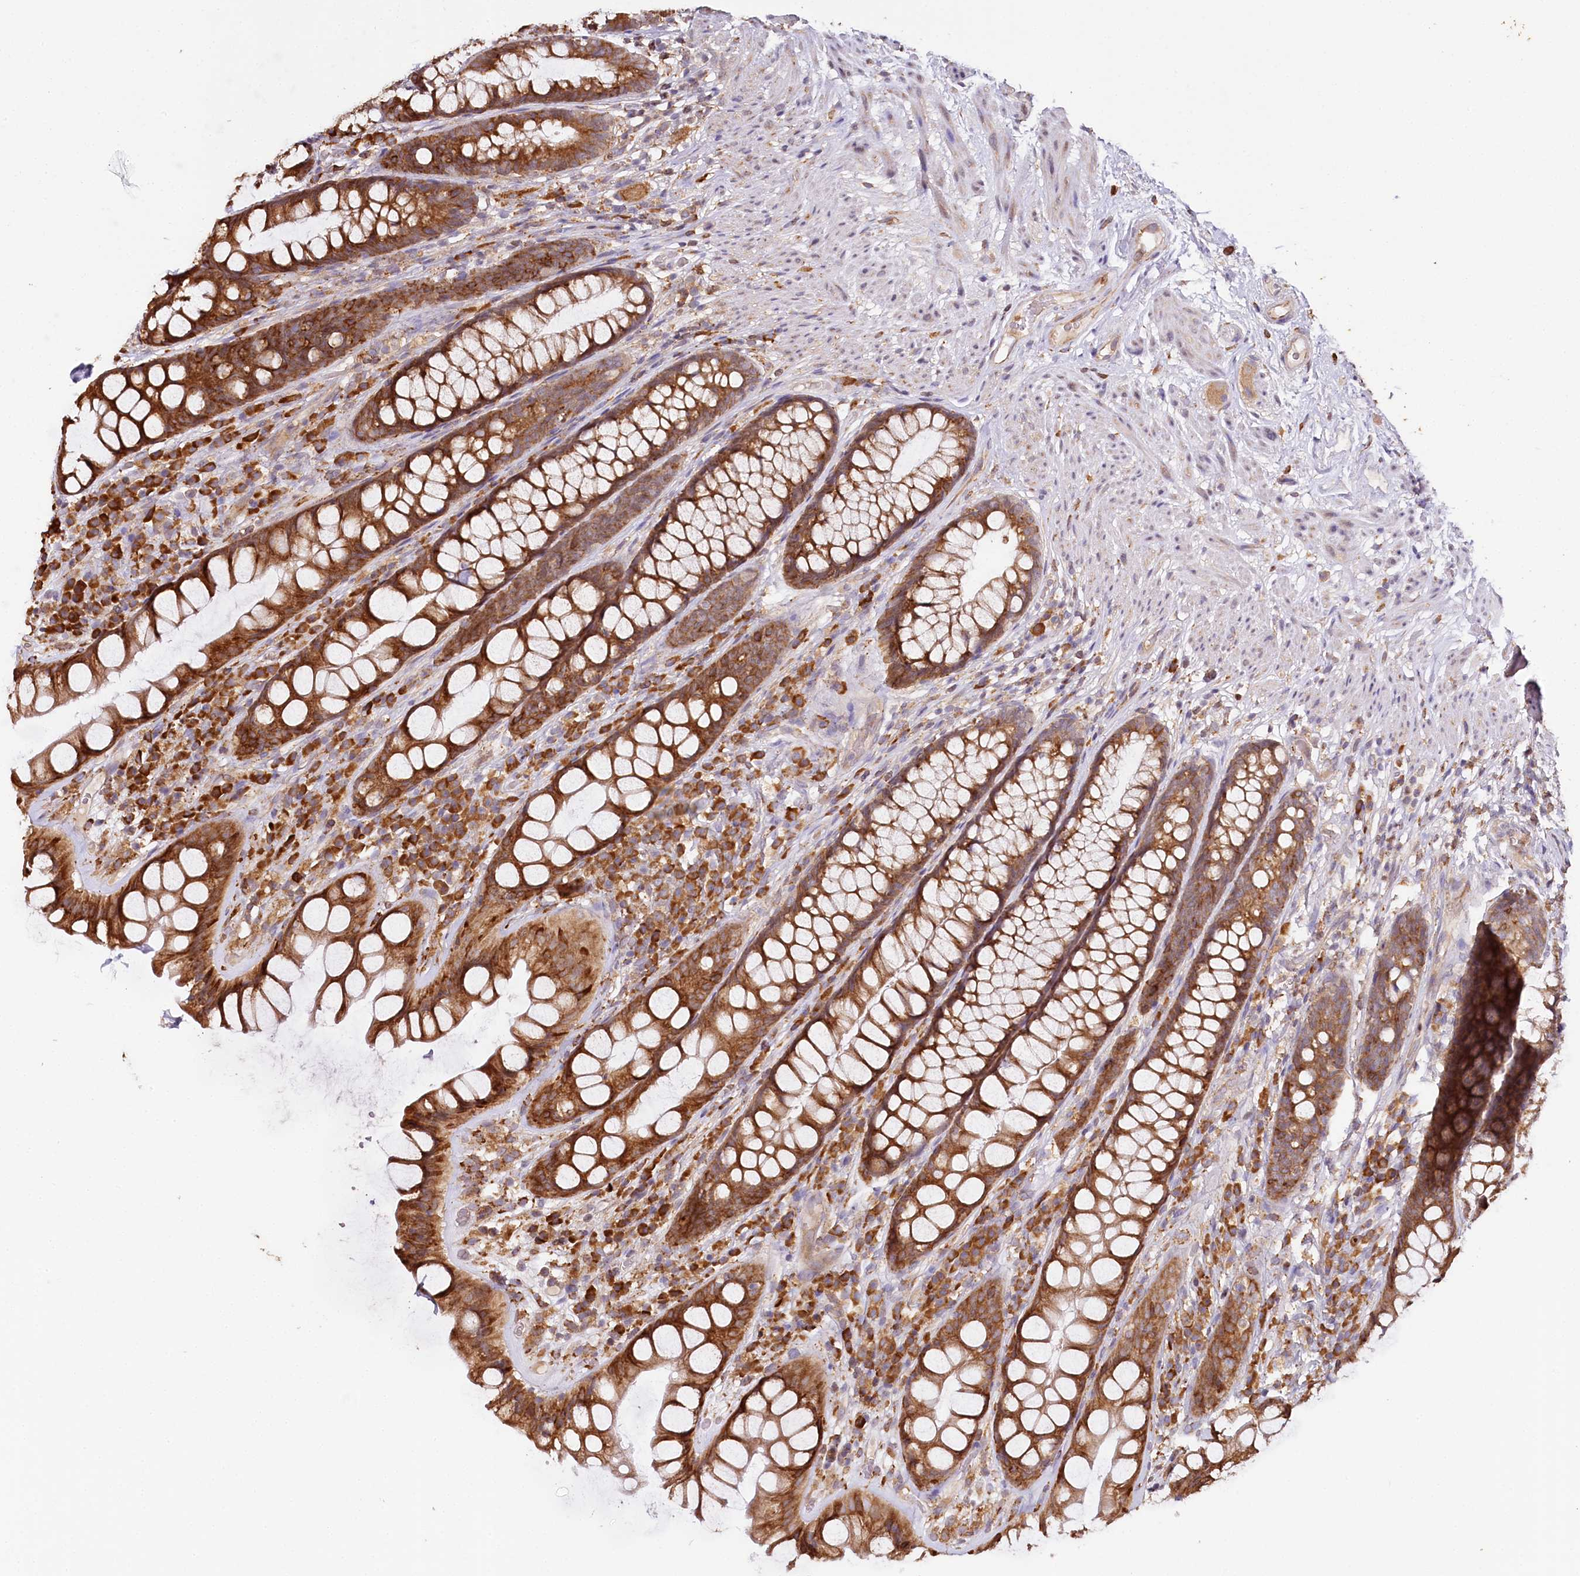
{"staining": {"intensity": "strong", "quantity": ">75%", "location": "cytoplasmic/membranous"}, "tissue": "rectum", "cell_type": "Glandular cells", "image_type": "normal", "snomed": [{"axis": "morphology", "description": "Normal tissue, NOS"}, {"axis": "topography", "description": "Rectum"}], "caption": "Immunohistochemistry (DAB (3,3'-diaminobenzidine)) staining of benign rectum demonstrates strong cytoplasmic/membranous protein expression in about >75% of glandular cells. Using DAB (3,3'-diaminobenzidine) (brown) and hematoxylin (blue) stains, captured at high magnification using brightfield microscopy.", "gene": "VEGFA", "patient": {"sex": "male", "age": 74}}